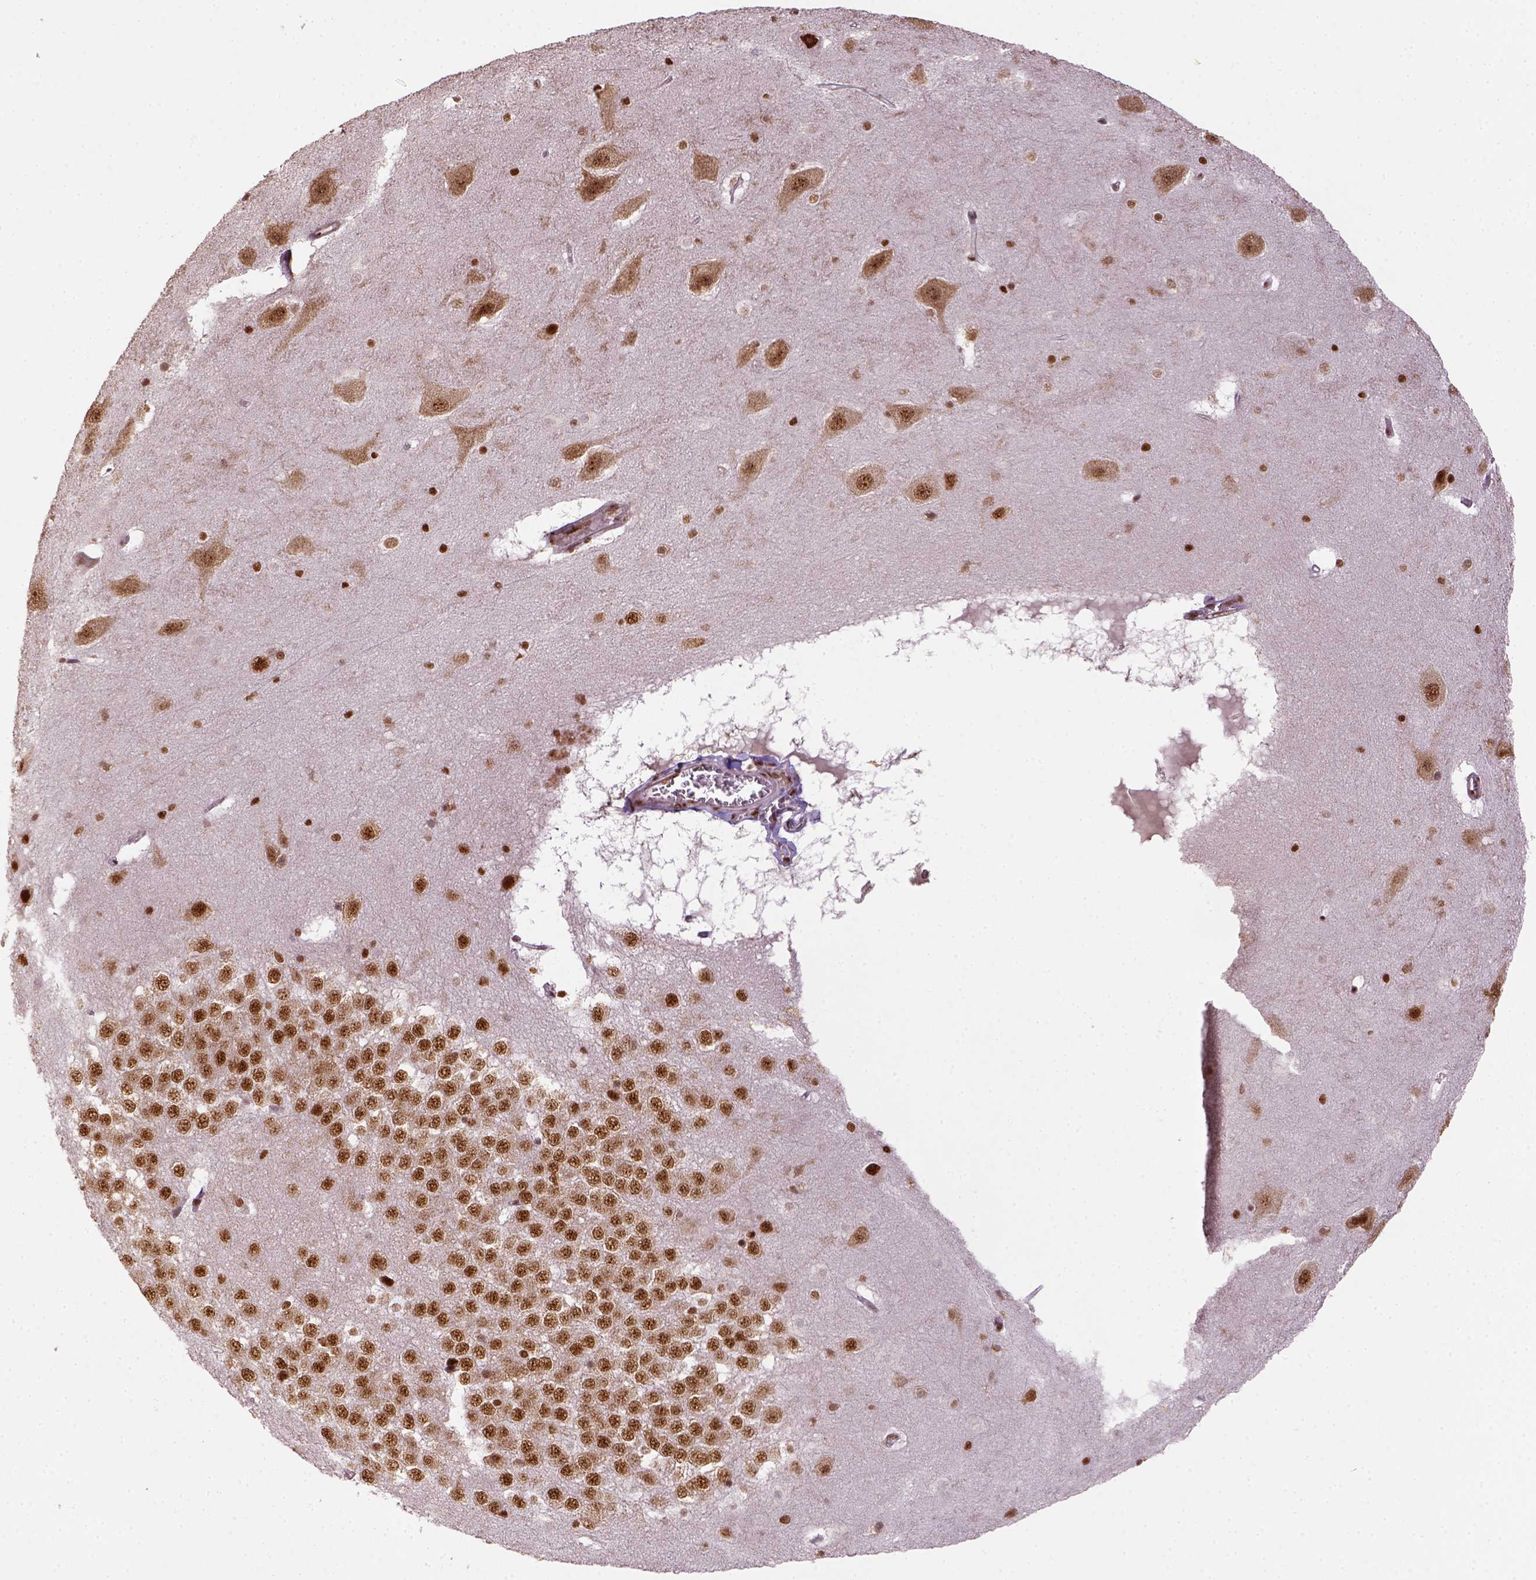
{"staining": {"intensity": "strong", "quantity": ">75%", "location": "nuclear"}, "tissue": "hippocampus", "cell_type": "Glial cells", "image_type": "normal", "snomed": [{"axis": "morphology", "description": "Normal tissue, NOS"}, {"axis": "topography", "description": "Hippocampus"}], "caption": "The immunohistochemical stain labels strong nuclear positivity in glial cells of normal hippocampus.", "gene": "CCAR1", "patient": {"sex": "male", "age": 45}}